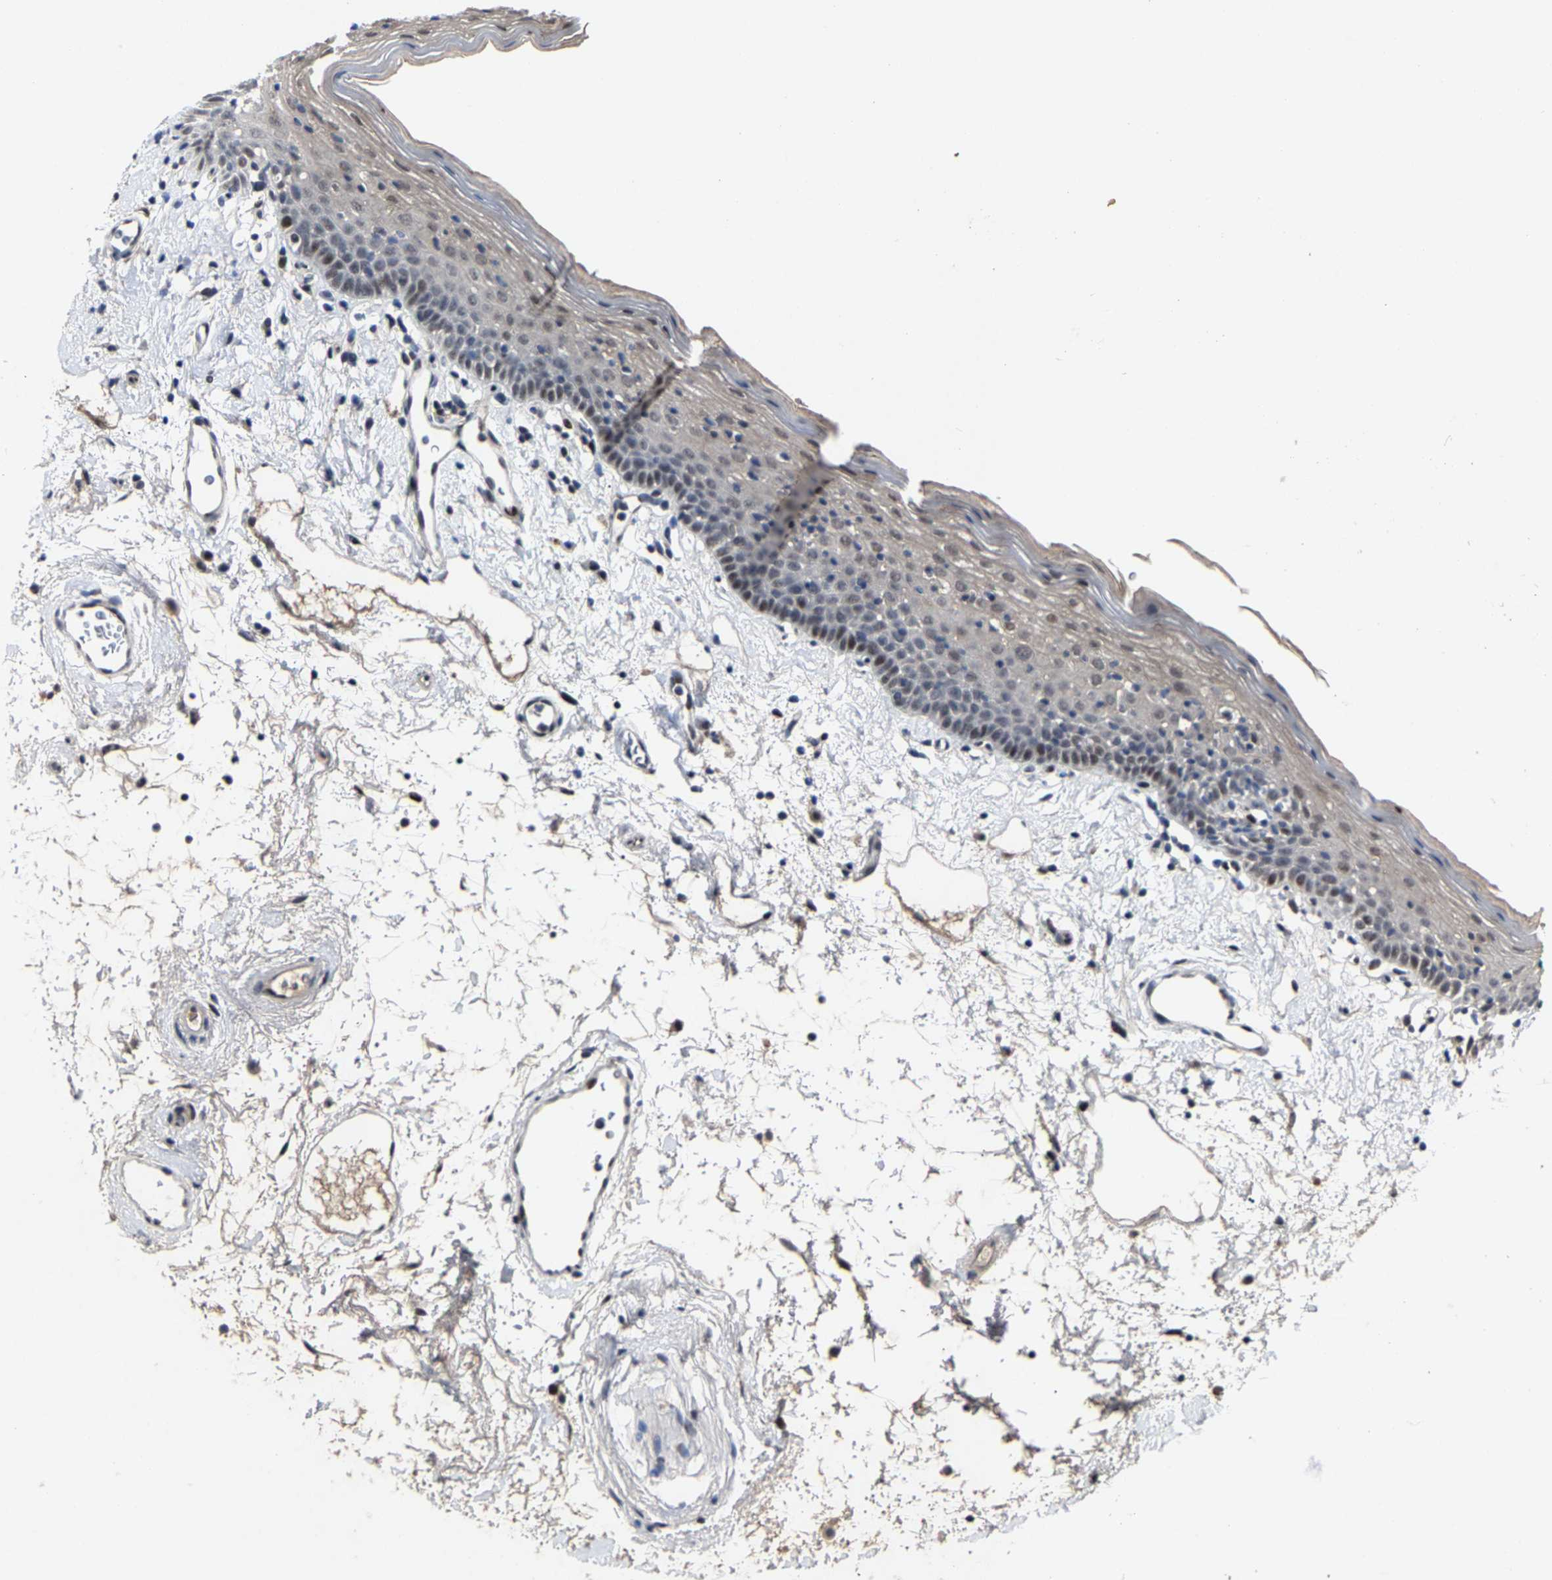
{"staining": {"intensity": "strong", "quantity": "<25%", "location": "nuclear"}, "tissue": "oral mucosa", "cell_type": "Squamous epithelial cells", "image_type": "normal", "snomed": [{"axis": "morphology", "description": "Normal tissue, NOS"}, {"axis": "topography", "description": "Oral tissue"}], "caption": "Immunohistochemistry (DAB) staining of normal human oral mucosa shows strong nuclear protein expression in about <25% of squamous epithelial cells.", "gene": "LSM8", "patient": {"sex": "male", "age": 66}}